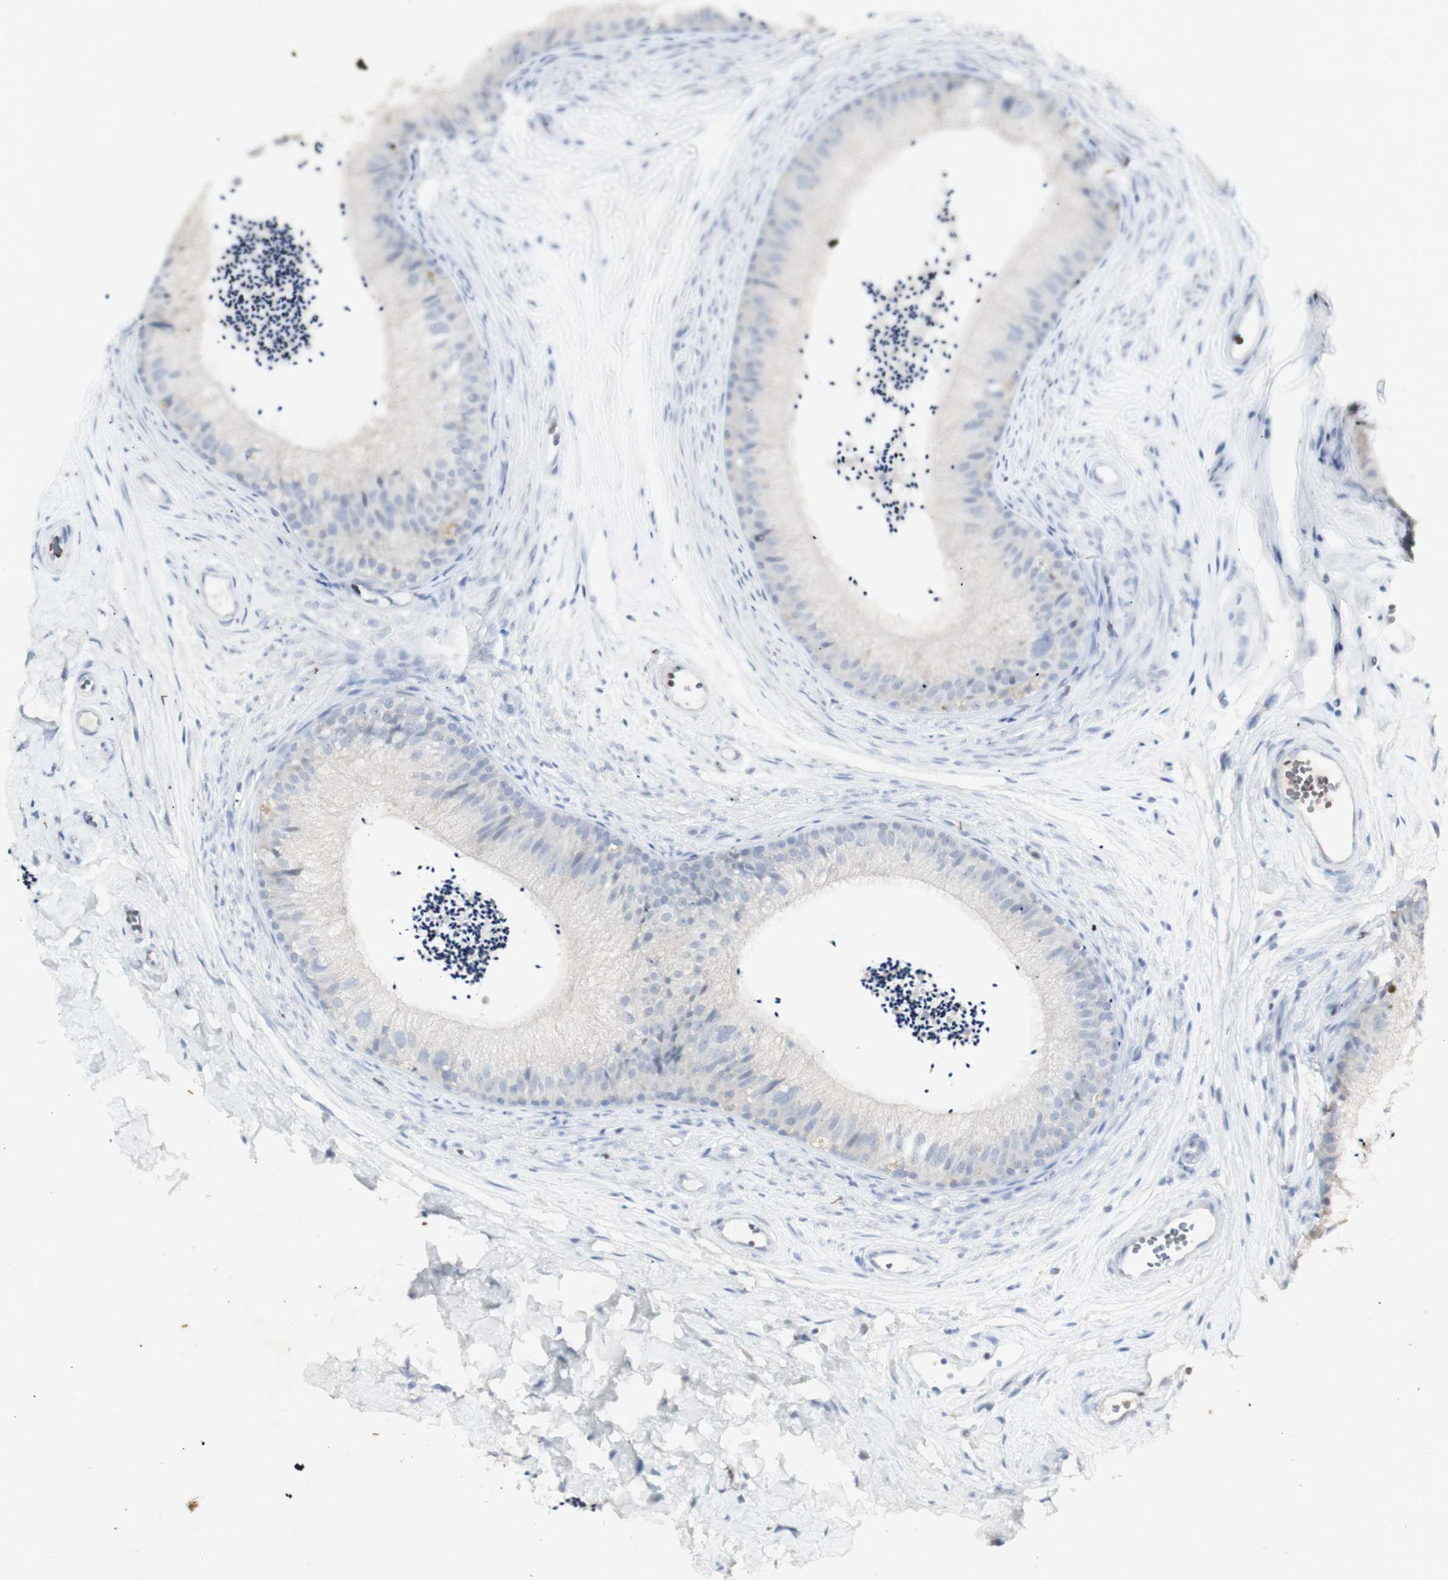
{"staining": {"intensity": "weak", "quantity": ">75%", "location": "cytoplasmic/membranous"}, "tissue": "epididymis", "cell_type": "Glandular cells", "image_type": "normal", "snomed": [{"axis": "morphology", "description": "Normal tissue, NOS"}, {"axis": "topography", "description": "Epididymis"}], "caption": "Epididymis was stained to show a protein in brown. There is low levels of weak cytoplasmic/membranous expression in about >75% of glandular cells.", "gene": "INS", "patient": {"sex": "male", "age": 56}}